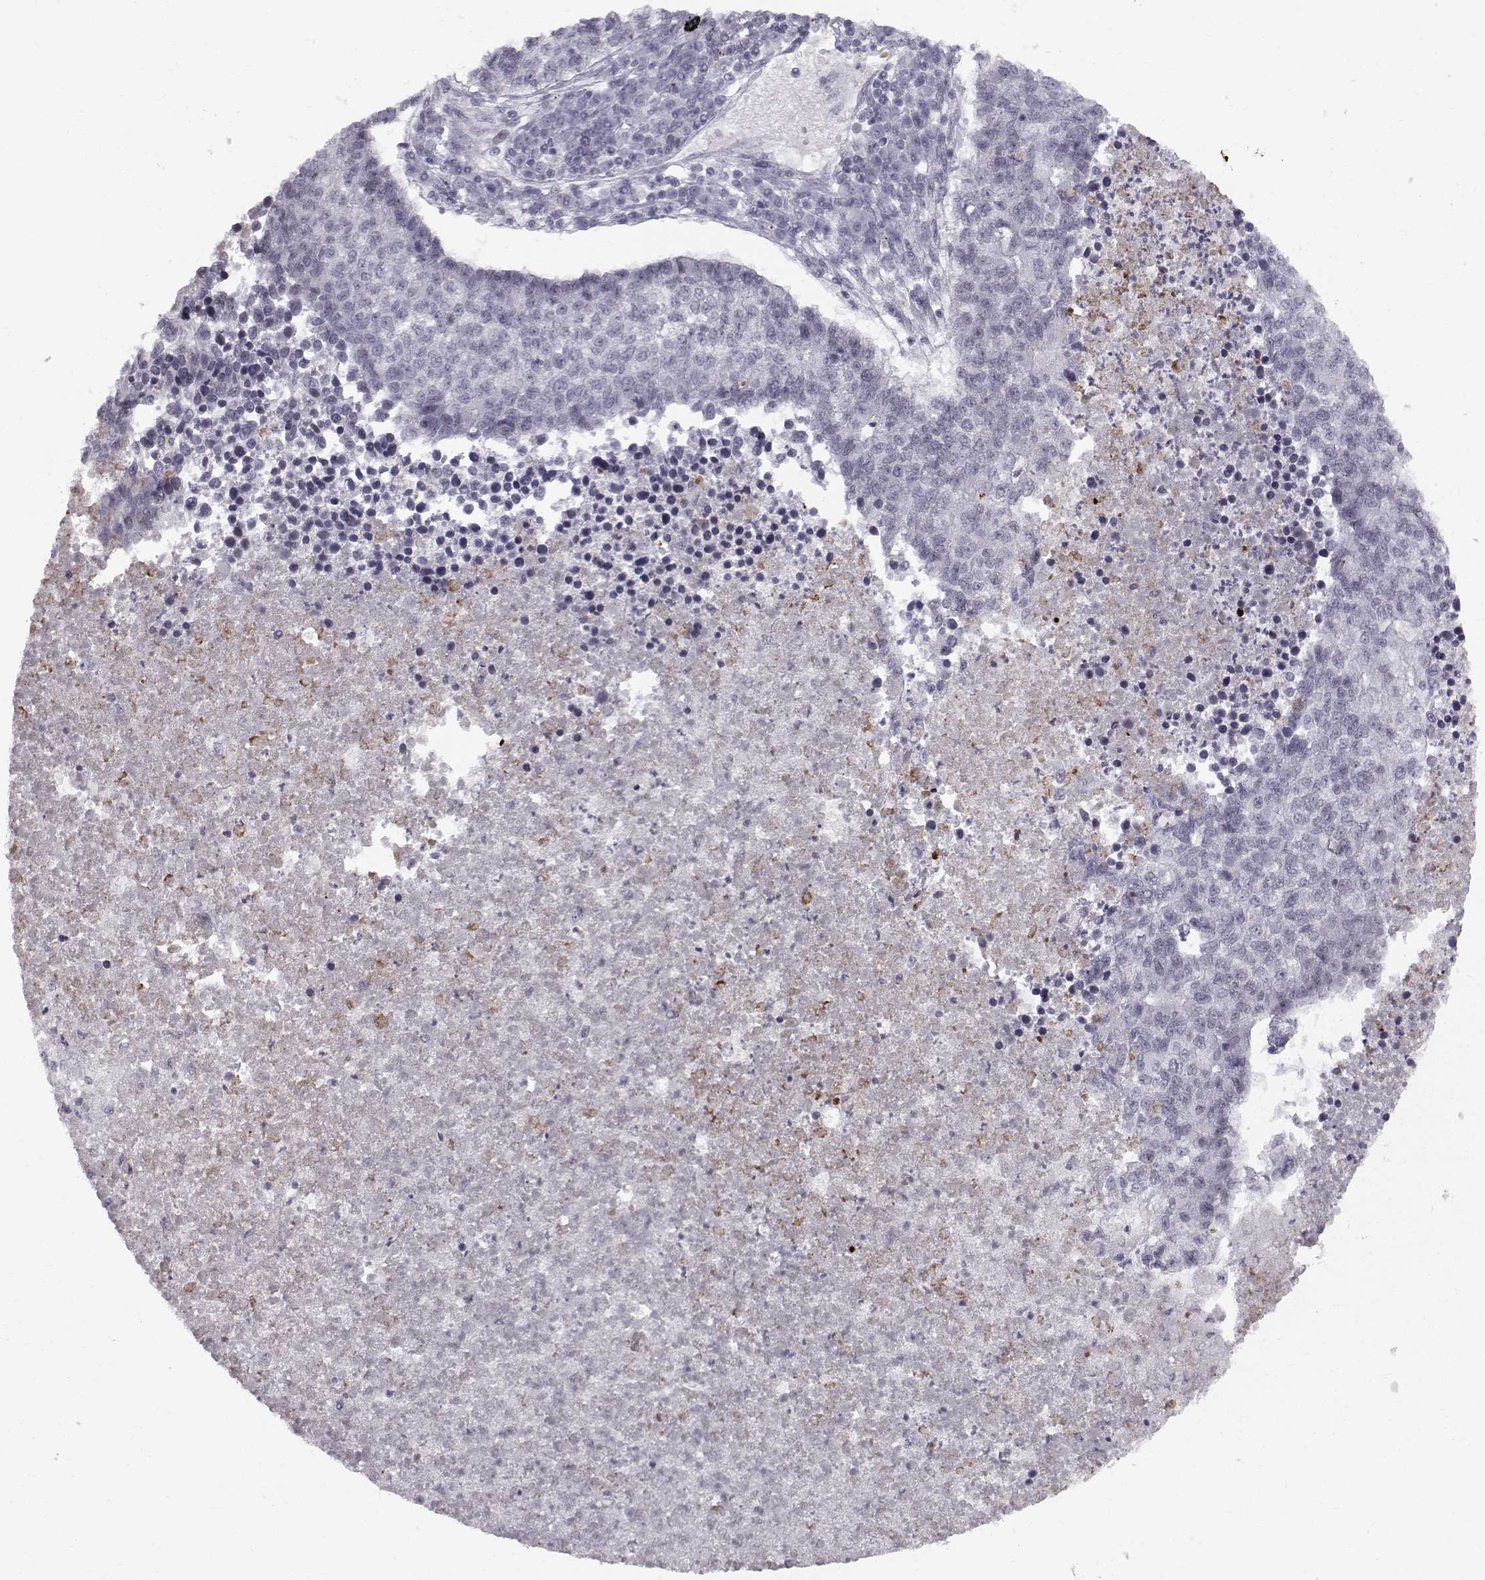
{"staining": {"intensity": "negative", "quantity": "none", "location": "none"}, "tissue": "lung cancer", "cell_type": "Tumor cells", "image_type": "cancer", "snomed": [{"axis": "morphology", "description": "Adenocarcinoma, NOS"}, {"axis": "topography", "description": "Lung"}], "caption": "High power microscopy photomicrograph of an IHC micrograph of lung cancer, revealing no significant expression in tumor cells. The staining is performed using DAB (3,3'-diaminobenzidine) brown chromogen with nuclei counter-stained in using hematoxylin.", "gene": "MARCHF4", "patient": {"sex": "male", "age": 57}}